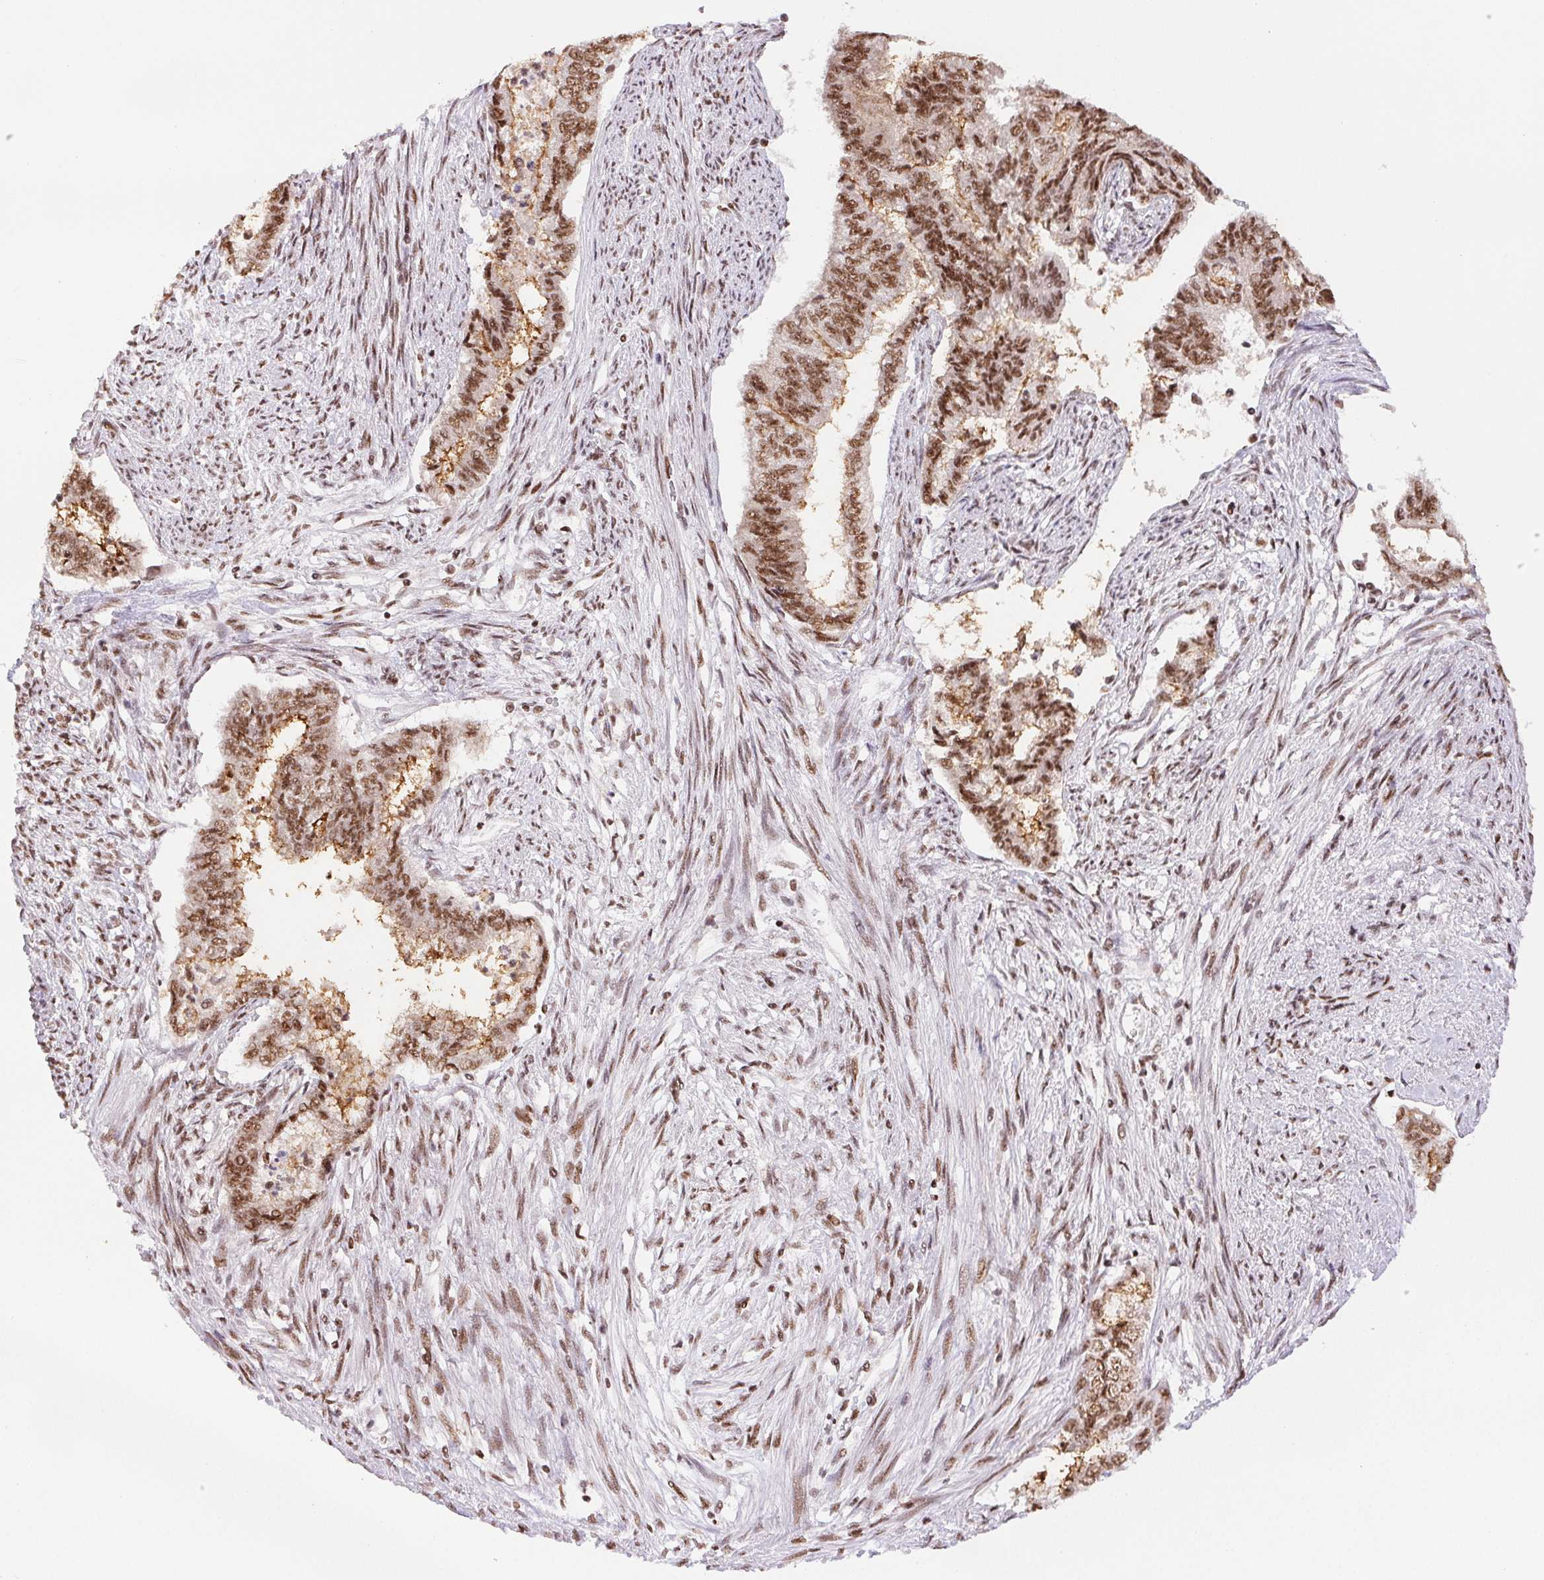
{"staining": {"intensity": "moderate", "quantity": ">75%", "location": "nuclear"}, "tissue": "endometrial cancer", "cell_type": "Tumor cells", "image_type": "cancer", "snomed": [{"axis": "morphology", "description": "Adenocarcinoma, NOS"}, {"axis": "topography", "description": "Endometrium"}], "caption": "Protein expression analysis of human endometrial cancer reveals moderate nuclear expression in about >75% of tumor cells. (Brightfield microscopy of DAB IHC at high magnification).", "gene": "IK", "patient": {"sex": "female", "age": 65}}